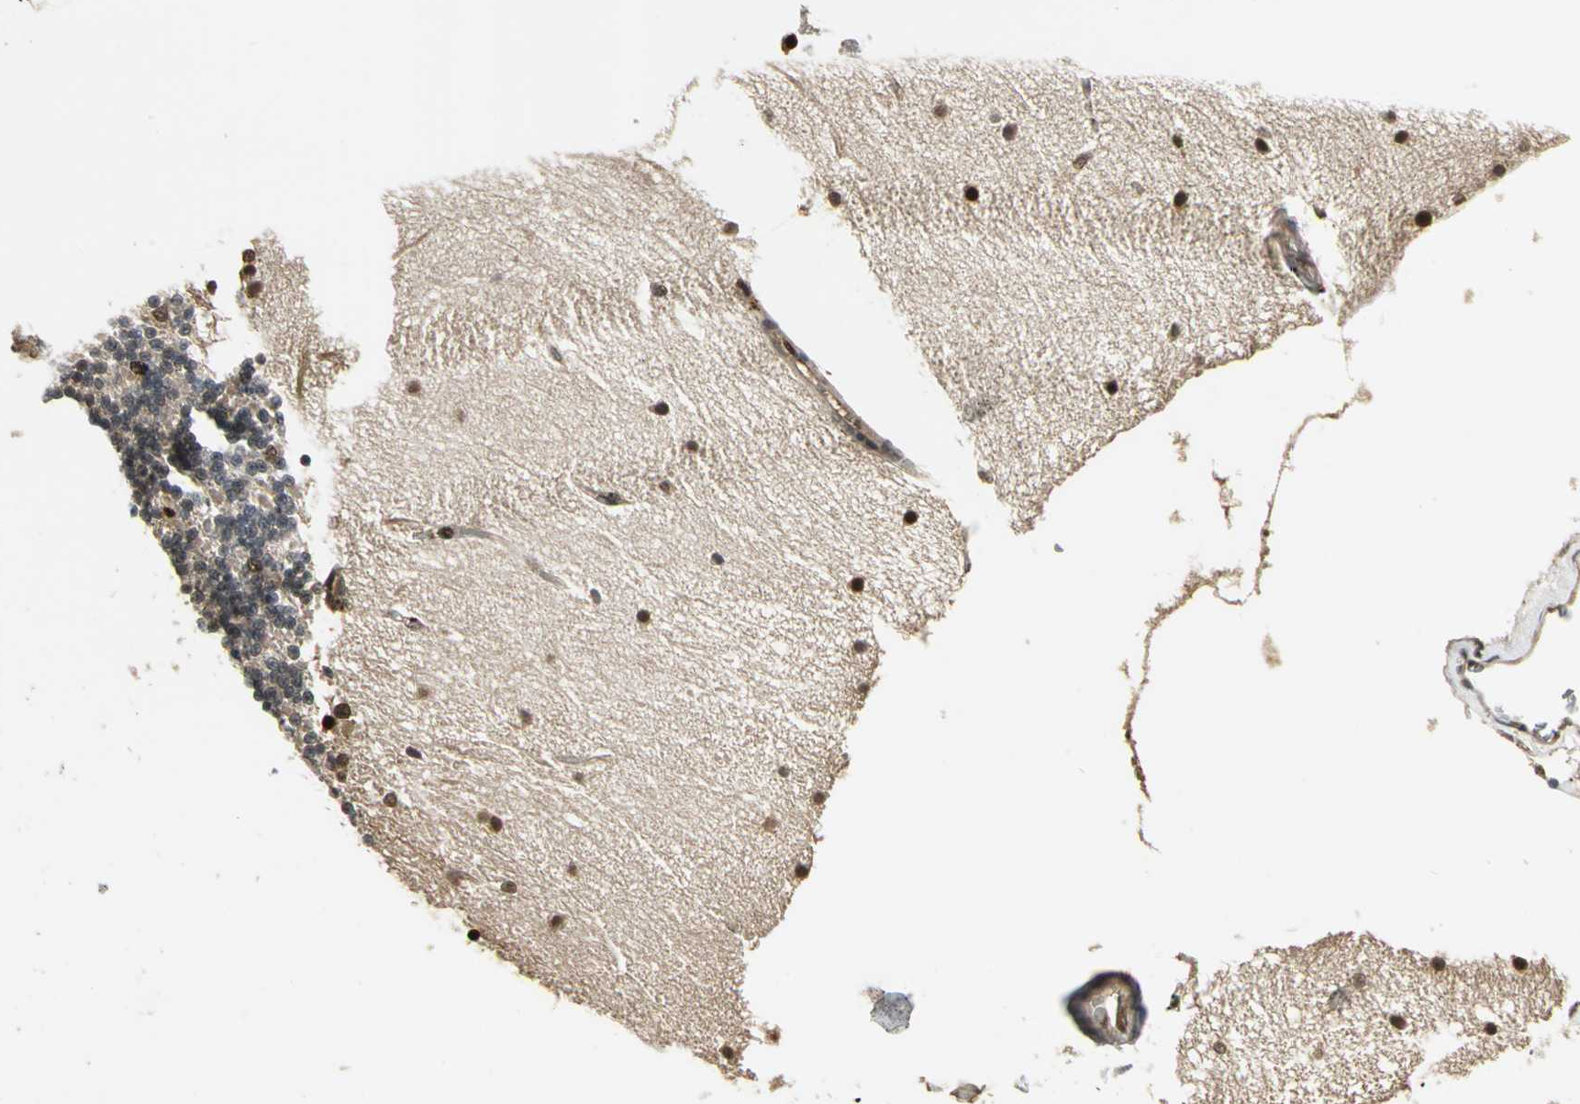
{"staining": {"intensity": "moderate", "quantity": ">75%", "location": "nuclear"}, "tissue": "cerebellum", "cell_type": "Cells in granular layer", "image_type": "normal", "snomed": [{"axis": "morphology", "description": "Normal tissue, NOS"}, {"axis": "topography", "description": "Cerebellum"}], "caption": "Immunohistochemistry (DAB (3,3'-diaminobenzidine)) staining of normal cerebellum displays moderate nuclear protein staining in approximately >75% of cells in granular layer.", "gene": "PSMC3", "patient": {"sex": "female", "age": 54}}